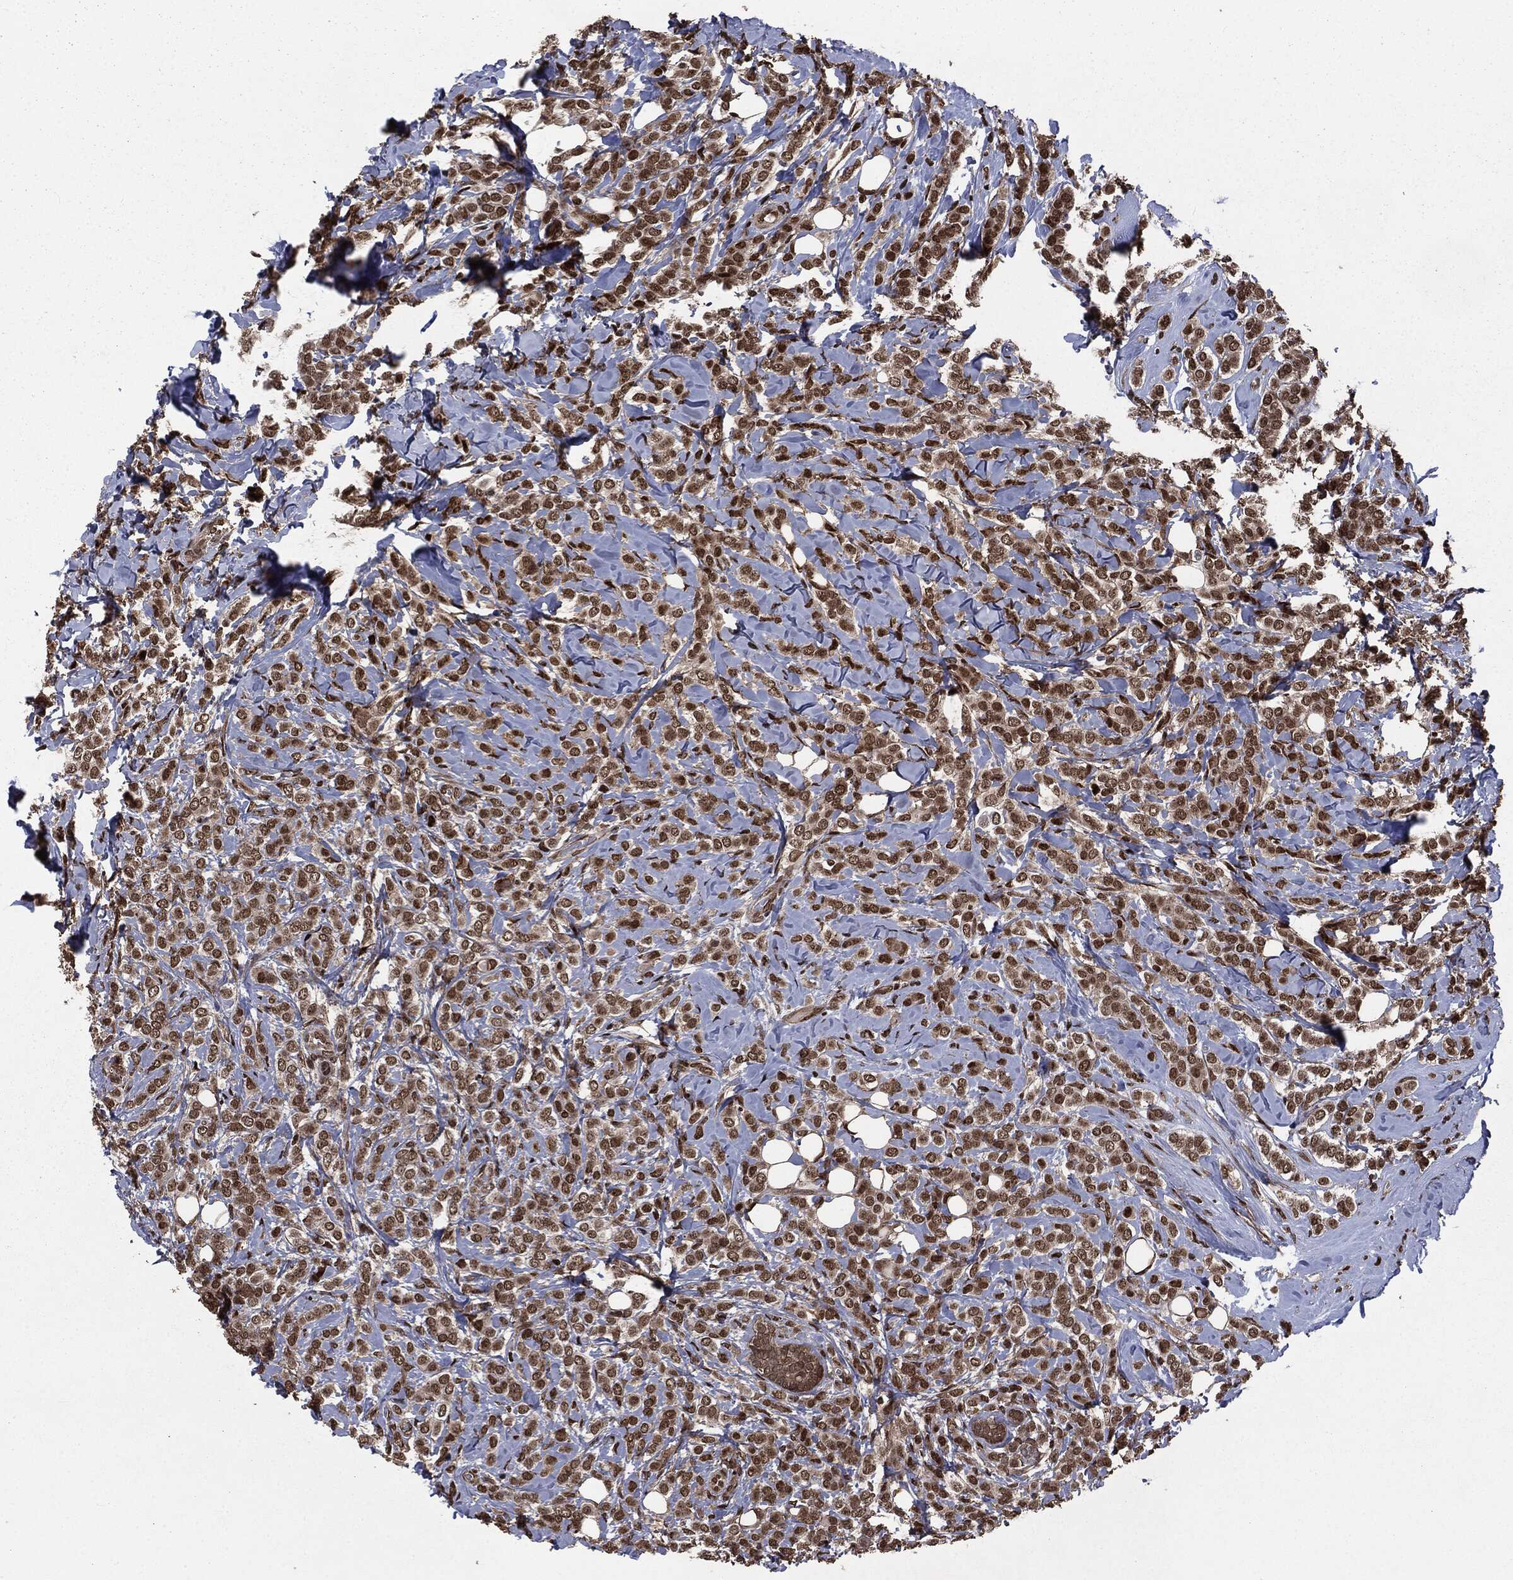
{"staining": {"intensity": "strong", "quantity": "25%-75%", "location": "nuclear"}, "tissue": "breast cancer", "cell_type": "Tumor cells", "image_type": "cancer", "snomed": [{"axis": "morphology", "description": "Lobular carcinoma"}, {"axis": "topography", "description": "Breast"}], "caption": "IHC of human lobular carcinoma (breast) shows high levels of strong nuclear positivity in approximately 25%-75% of tumor cells.", "gene": "DVL2", "patient": {"sex": "female", "age": 49}}